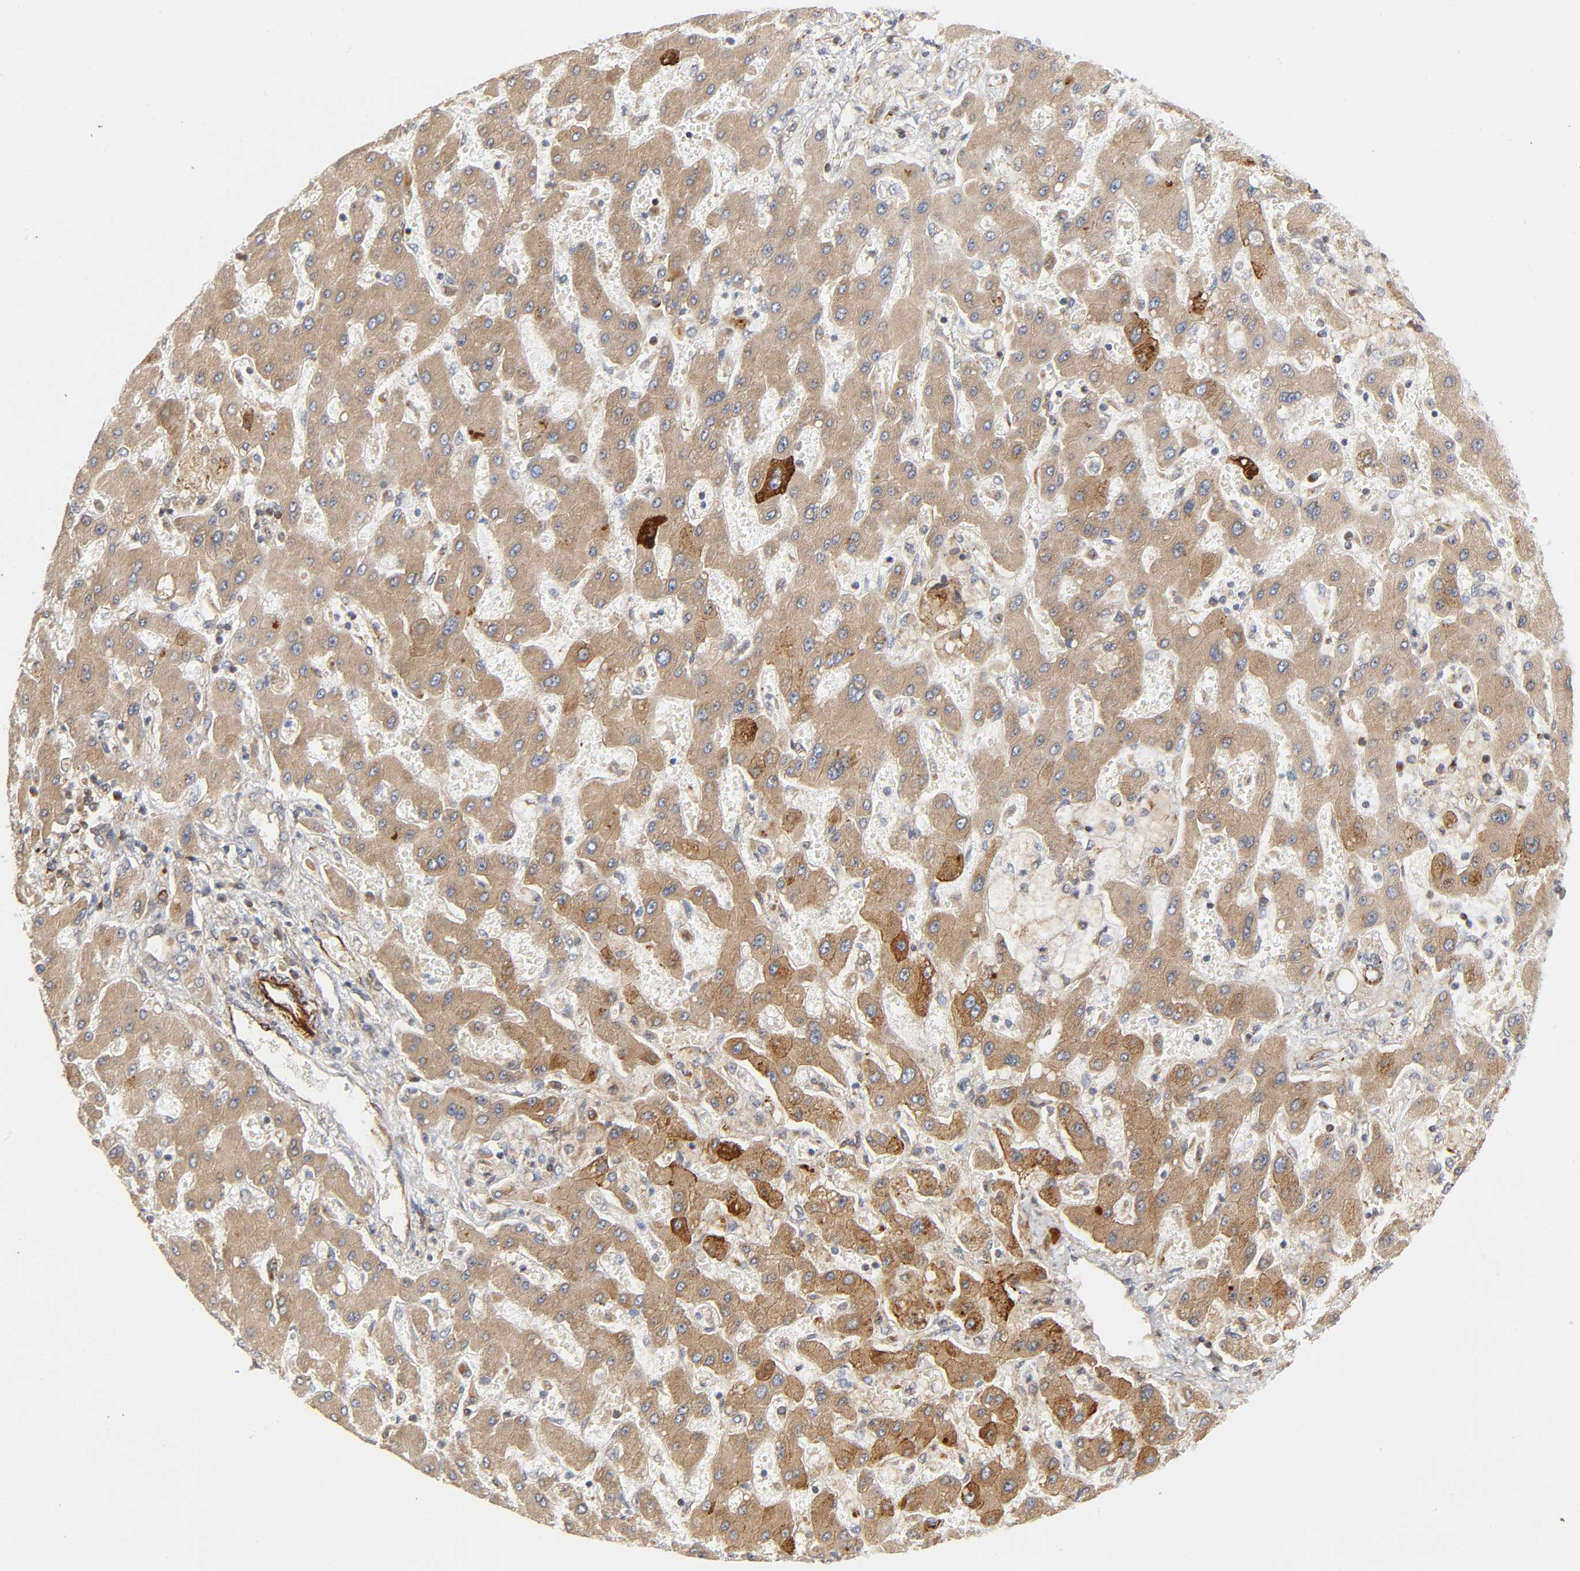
{"staining": {"intensity": "moderate", "quantity": ">75%", "location": "cytoplasmic/membranous"}, "tissue": "liver cancer", "cell_type": "Tumor cells", "image_type": "cancer", "snomed": [{"axis": "morphology", "description": "Cholangiocarcinoma"}, {"axis": "topography", "description": "Liver"}], "caption": "IHC photomicrograph of liver cancer (cholangiocarcinoma) stained for a protein (brown), which demonstrates medium levels of moderate cytoplasmic/membranous positivity in approximately >75% of tumor cells.", "gene": "FAM118A", "patient": {"sex": "male", "age": 50}}